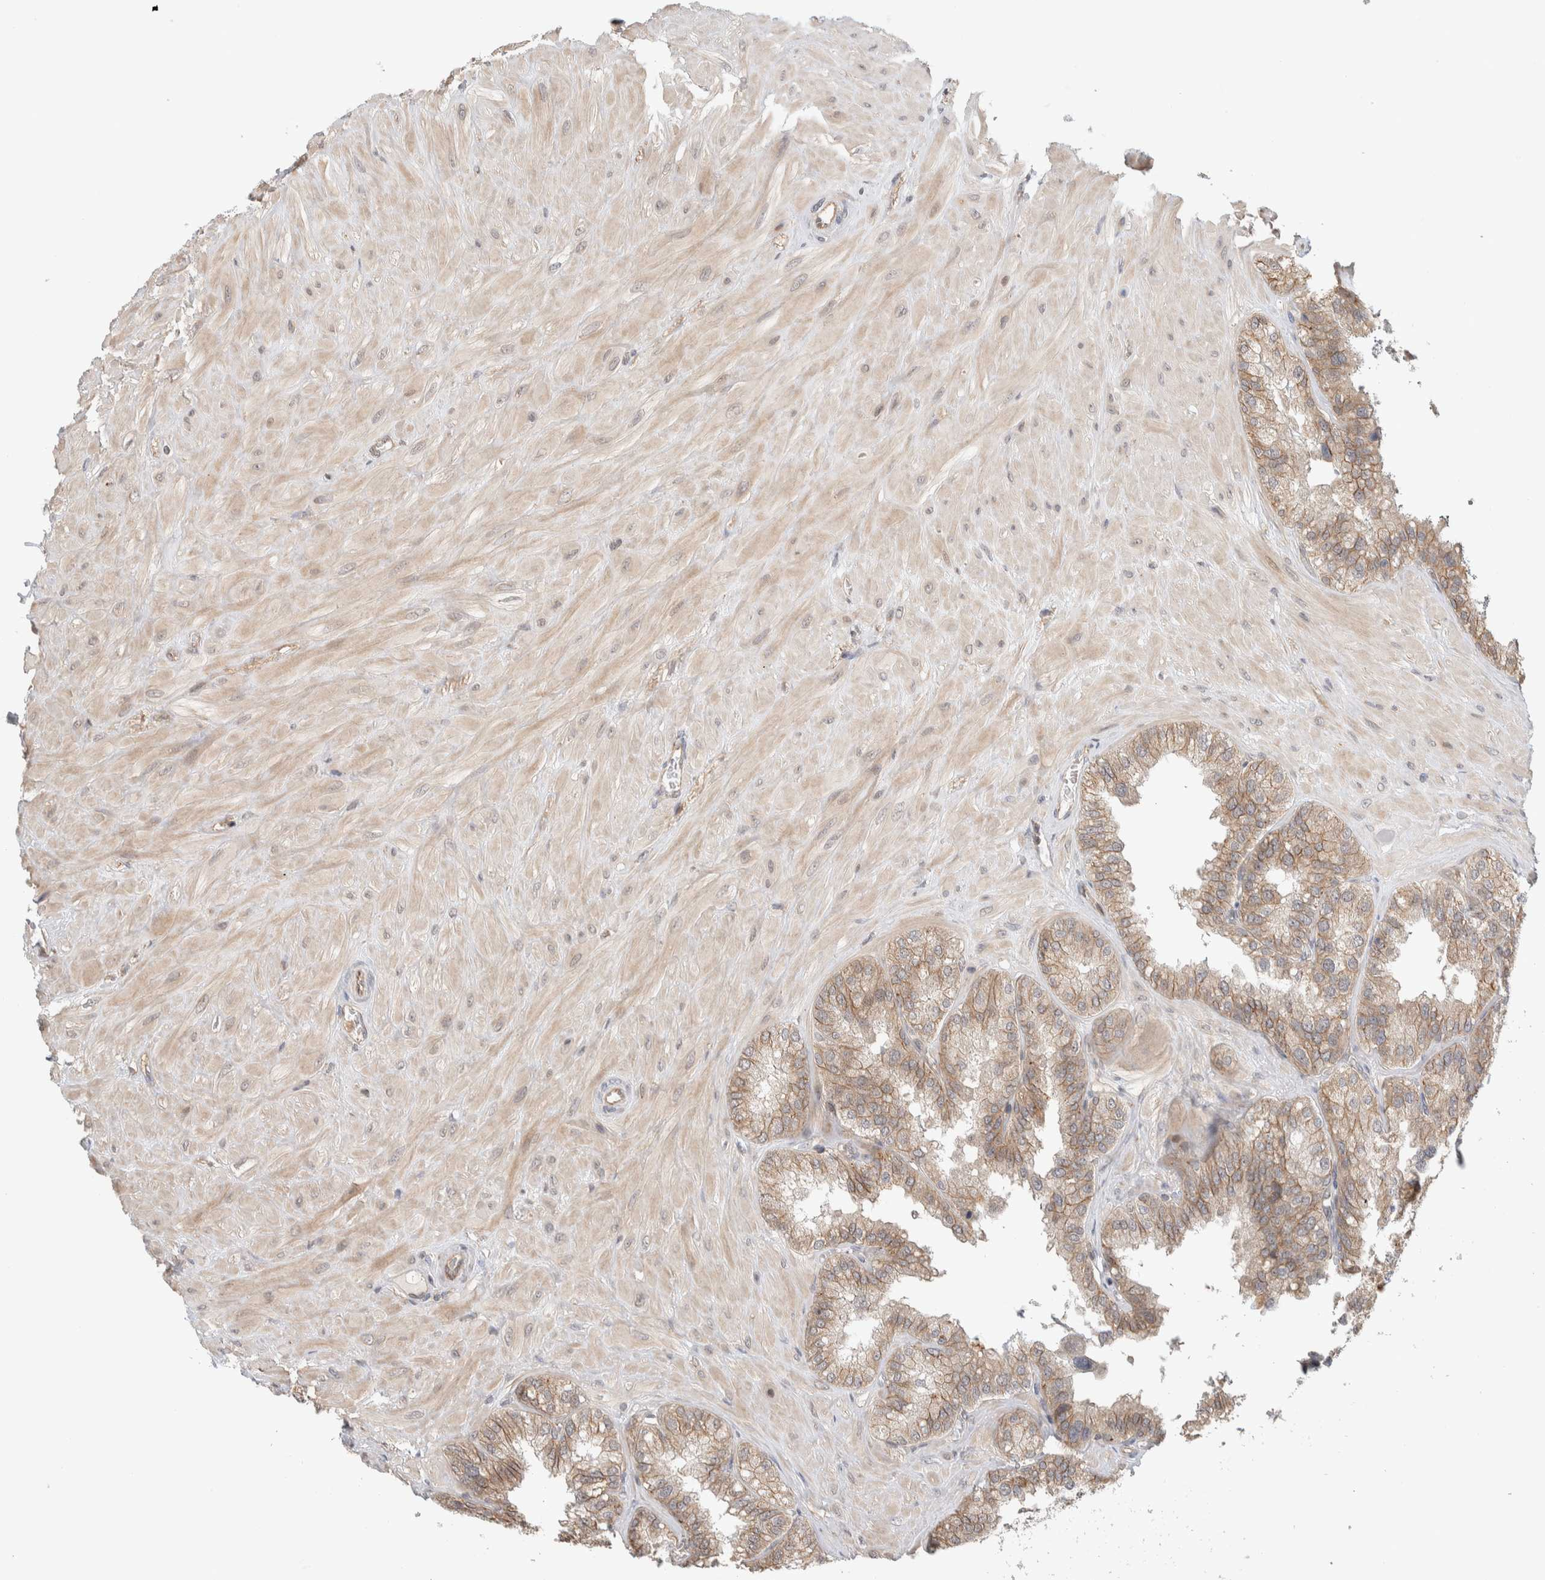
{"staining": {"intensity": "moderate", "quantity": ">75%", "location": "cytoplasmic/membranous"}, "tissue": "seminal vesicle", "cell_type": "Glandular cells", "image_type": "normal", "snomed": [{"axis": "morphology", "description": "Normal tissue, NOS"}, {"axis": "topography", "description": "Prostate"}, {"axis": "topography", "description": "Seminal veicle"}], "caption": "Immunohistochemical staining of benign seminal vesicle reveals >75% levels of moderate cytoplasmic/membranous protein staining in about >75% of glandular cells. (IHC, brightfield microscopy, high magnification).", "gene": "DEPTOR", "patient": {"sex": "male", "age": 51}}